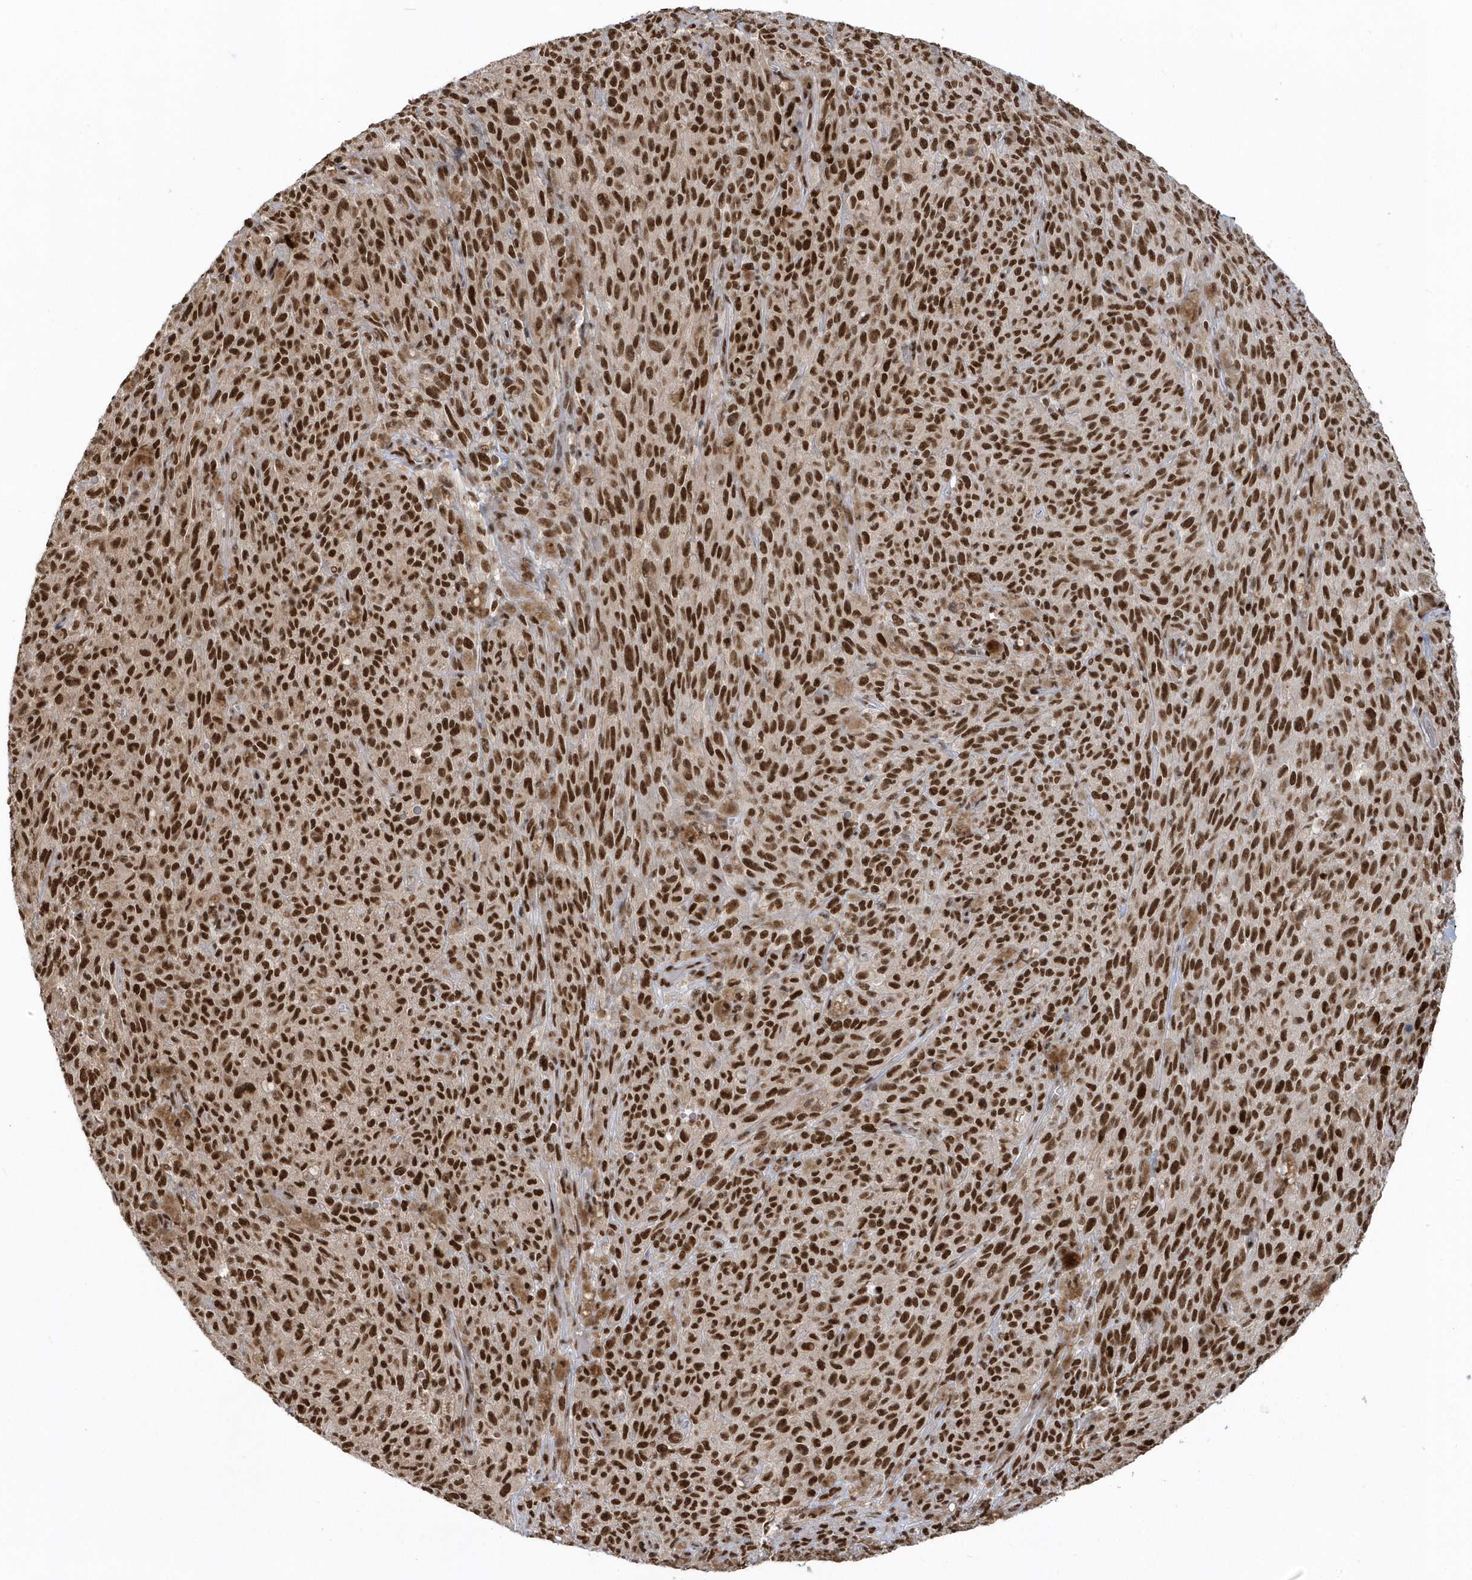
{"staining": {"intensity": "strong", "quantity": ">75%", "location": "nuclear"}, "tissue": "melanoma", "cell_type": "Tumor cells", "image_type": "cancer", "snomed": [{"axis": "morphology", "description": "Malignant melanoma, NOS"}, {"axis": "topography", "description": "Skin"}], "caption": "A high-resolution photomicrograph shows immunohistochemistry staining of malignant melanoma, which exhibits strong nuclear staining in approximately >75% of tumor cells.", "gene": "SEPHS1", "patient": {"sex": "female", "age": 82}}